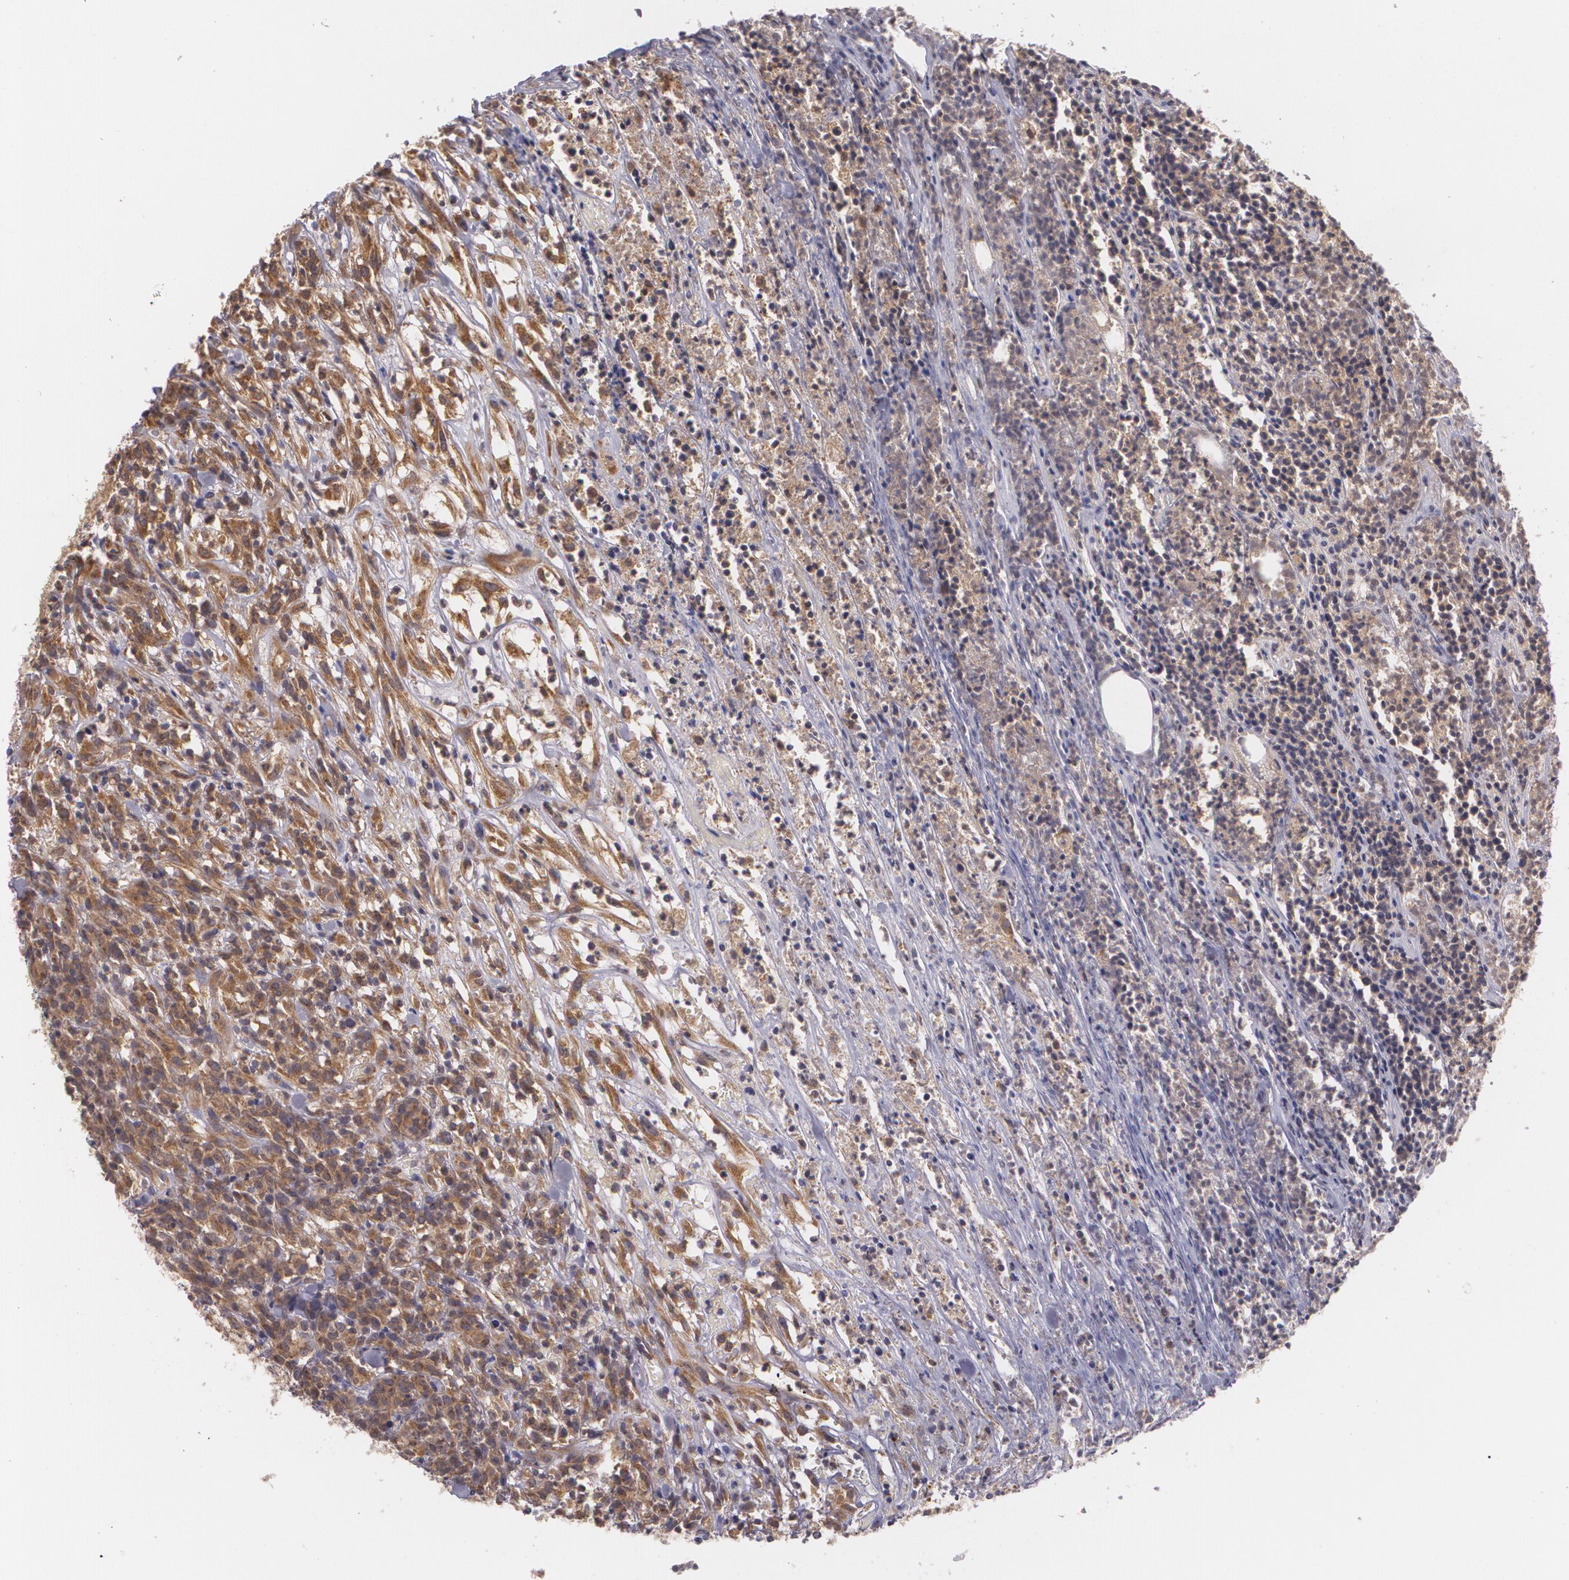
{"staining": {"intensity": "moderate", "quantity": ">75%", "location": "cytoplasmic/membranous"}, "tissue": "lymphoma", "cell_type": "Tumor cells", "image_type": "cancer", "snomed": [{"axis": "morphology", "description": "Malignant lymphoma, non-Hodgkin's type, High grade"}, {"axis": "topography", "description": "Lymph node"}], "caption": "The image shows immunohistochemical staining of lymphoma. There is moderate cytoplasmic/membranous staining is appreciated in about >75% of tumor cells. (Stains: DAB (3,3'-diaminobenzidine) in brown, nuclei in blue, Microscopy: brightfield microscopy at high magnification).", "gene": "CCL17", "patient": {"sex": "female", "age": 73}}